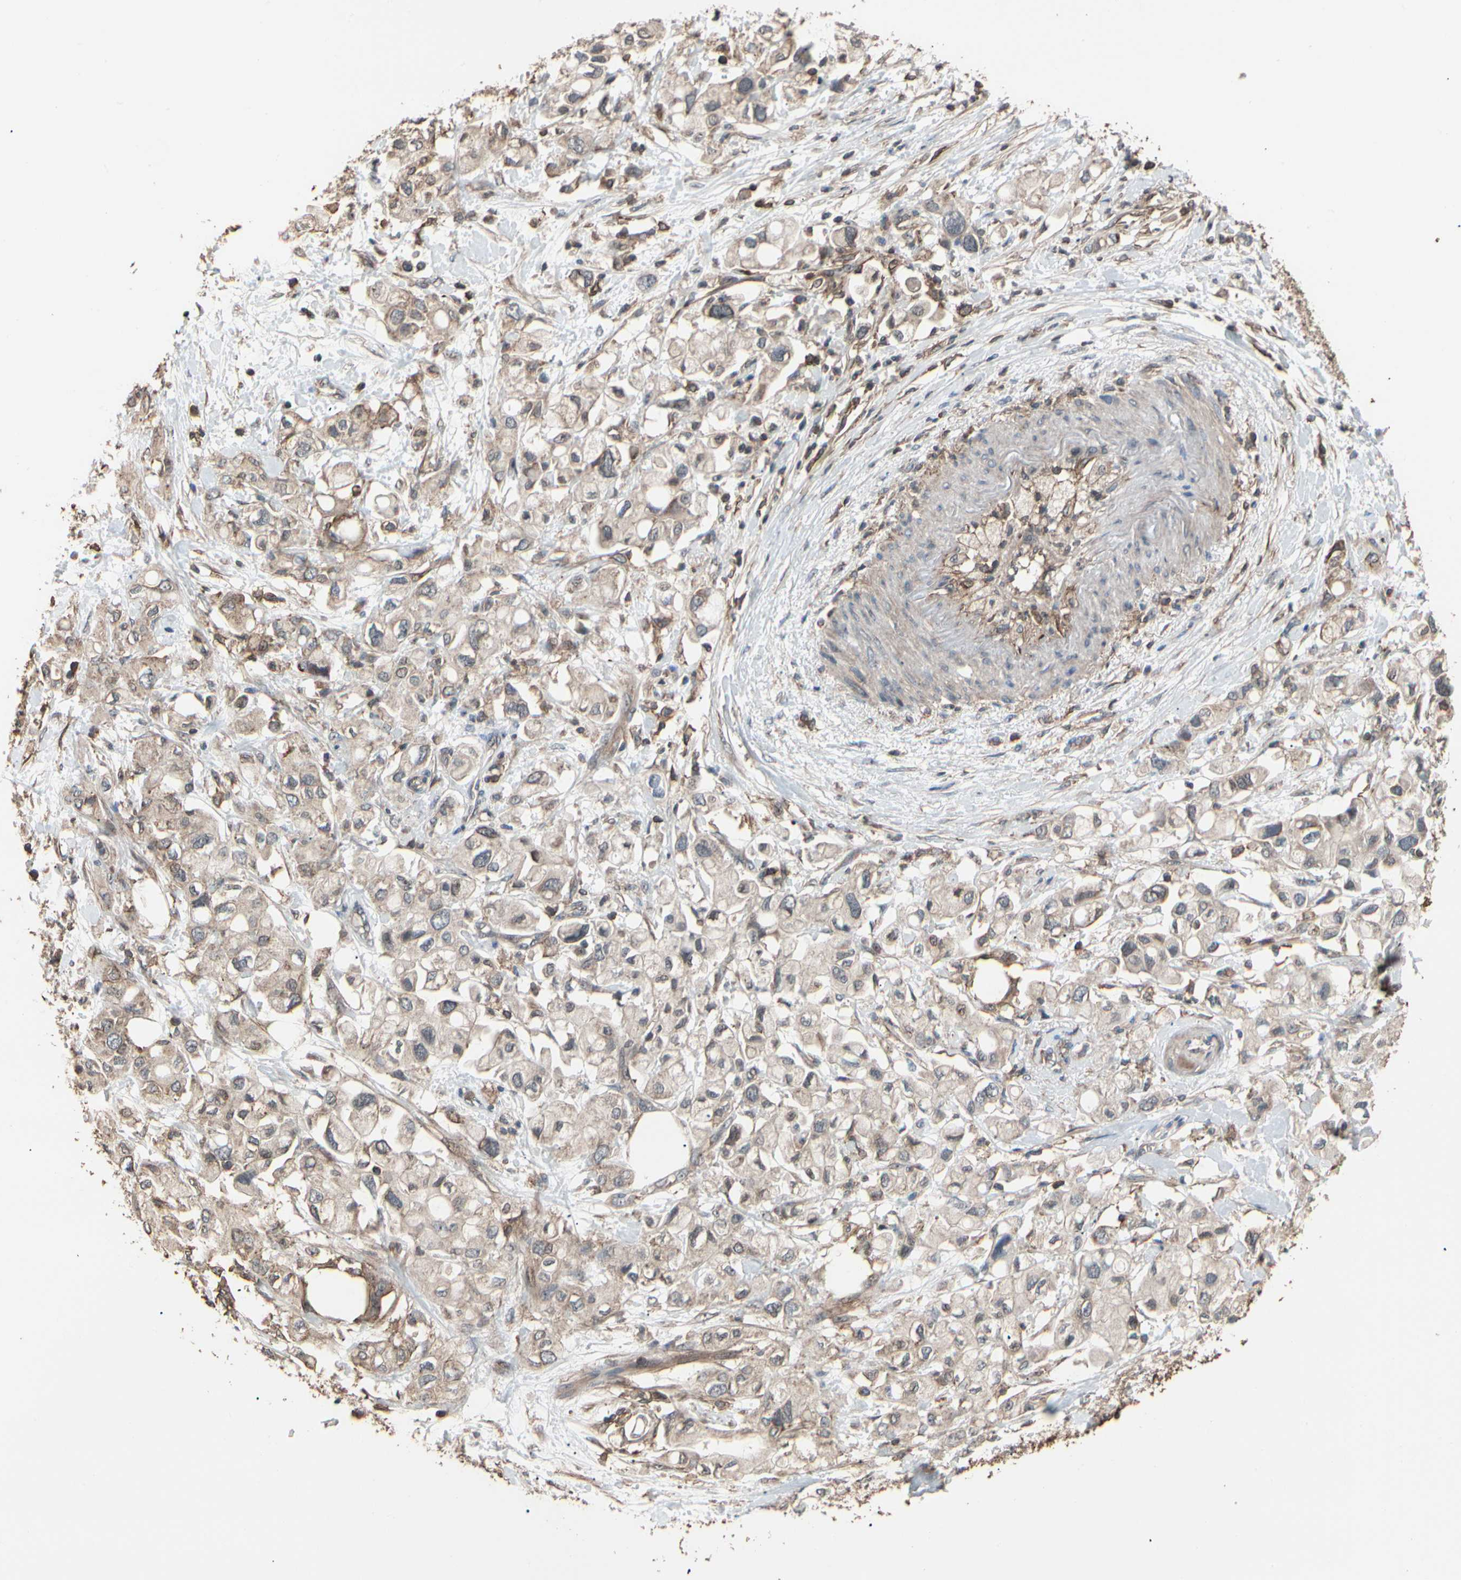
{"staining": {"intensity": "weak", "quantity": "25%-75%", "location": "cytoplasmic/membranous"}, "tissue": "pancreatic cancer", "cell_type": "Tumor cells", "image_type": "cancer", "snomed": [{"axis": "morphology", "description": "Adenocarcinoma, NOS"}, {"axis": "topography", "description": "Pancreas"}], "caption": "Immunohistochemical staining of human pancreatic adenocarcinoma shows low levels of weak cytoplasmic/membranous staining in approximately 25%-75% of tumor cells.", "gene": "MAPK13", "patient": {"sex": "female", "age": 56}}